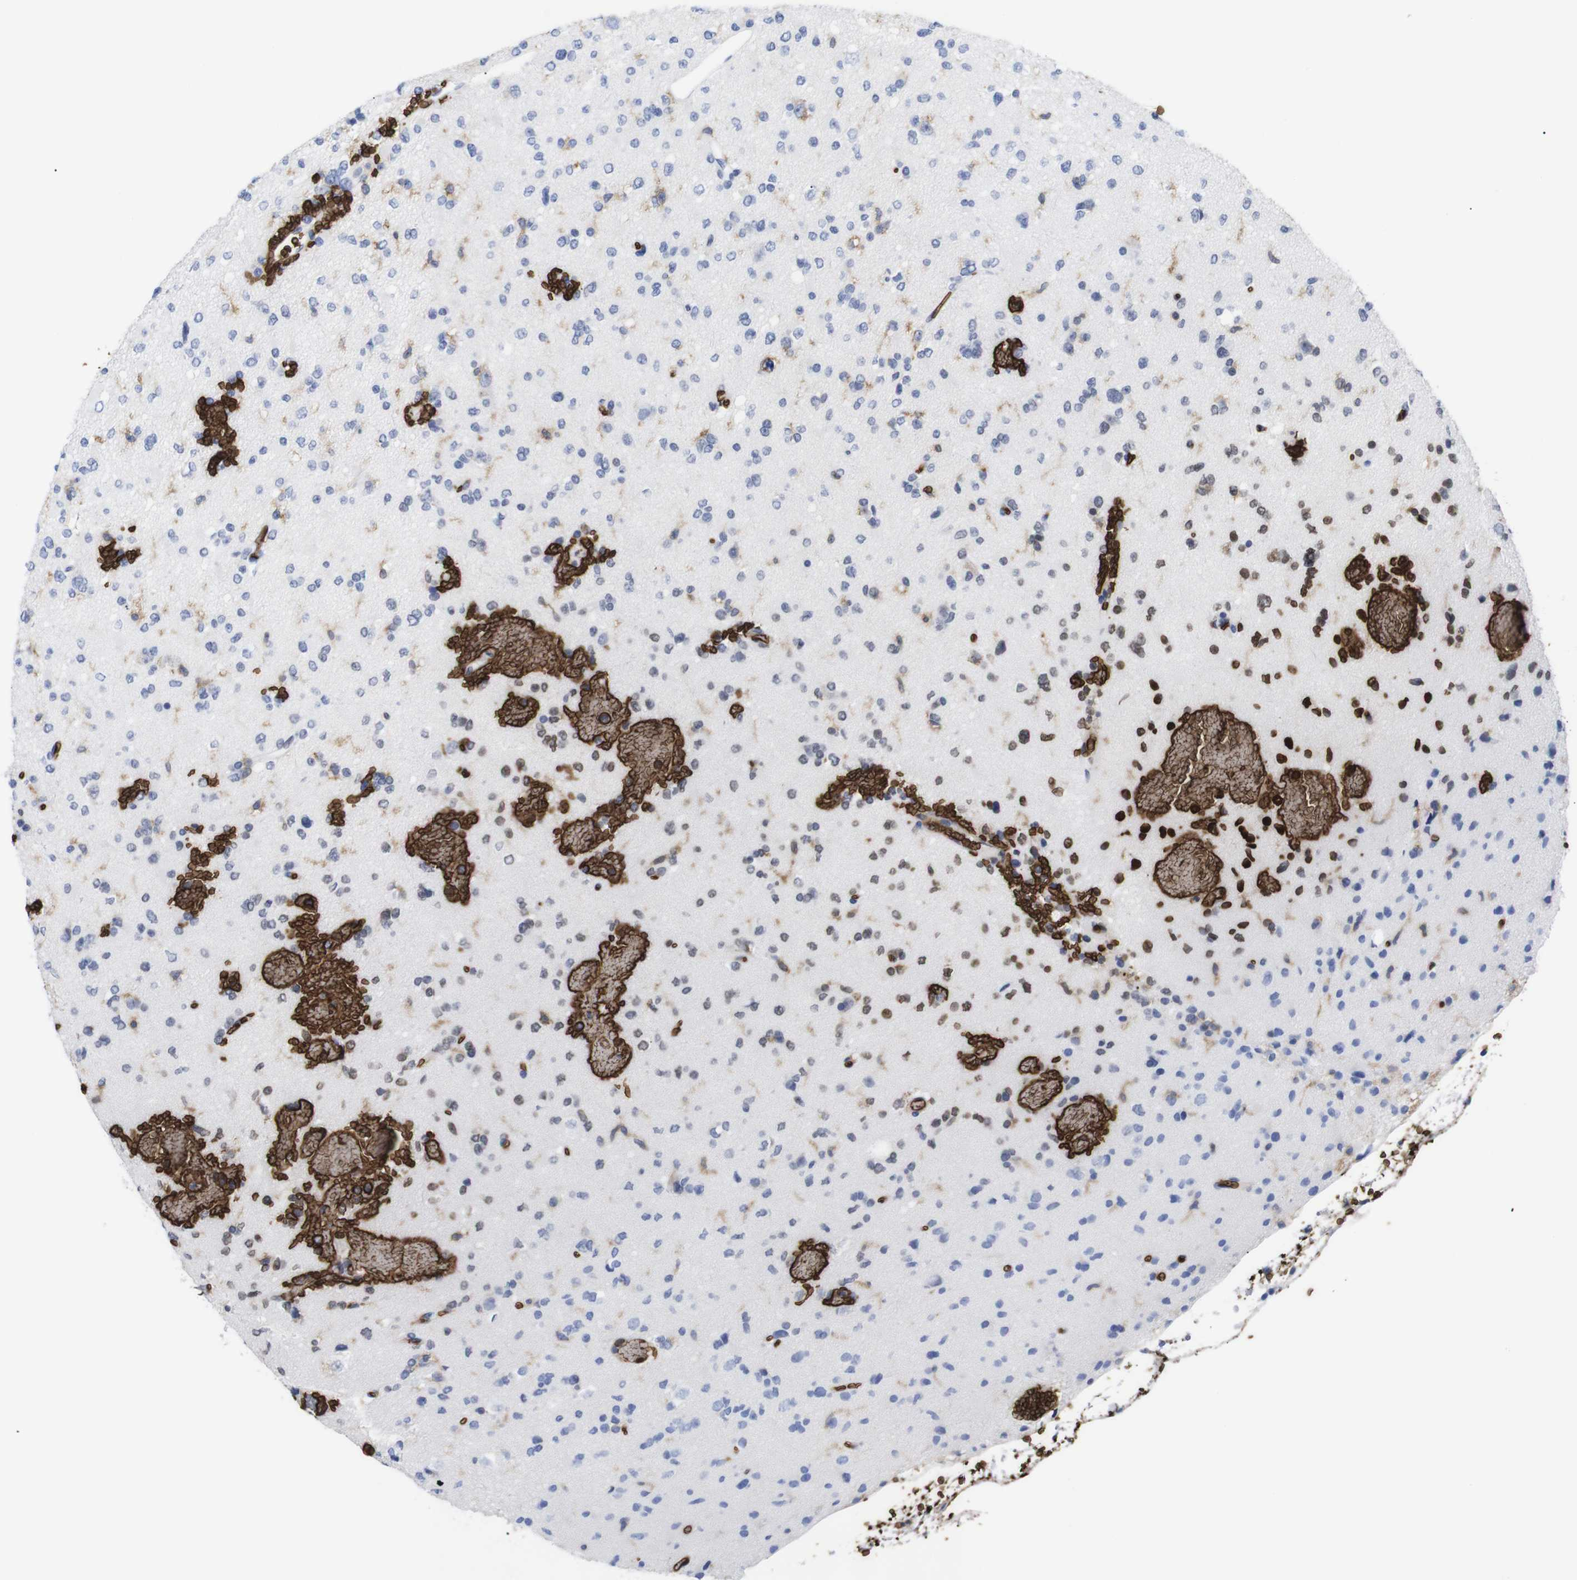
{"staining": {"intensity": "negative", "quantity": "none", "location": "none"}, "tissue": "glioma", "cell_type": "Tumor cells", "image_type": "cancer", "snomed": [{"axis": "morphology", "description": "Glioma, malignant, Low grade"}, {"axis": "topography", "description": "Brain"}], "caption": "Immunohistochemical staining of human malignant glioma (low-grade) exhibits no significant staining in tumor cells. (Stains: DAB (3,3'-diaminobenzidine) immunohistochemistry (IHC) with hematoxylin counter stain, Microscopy: brightfield microscopy at high magnification).", "gene": "S1PR2", "patient": {"sex": "female", "age": 22}}